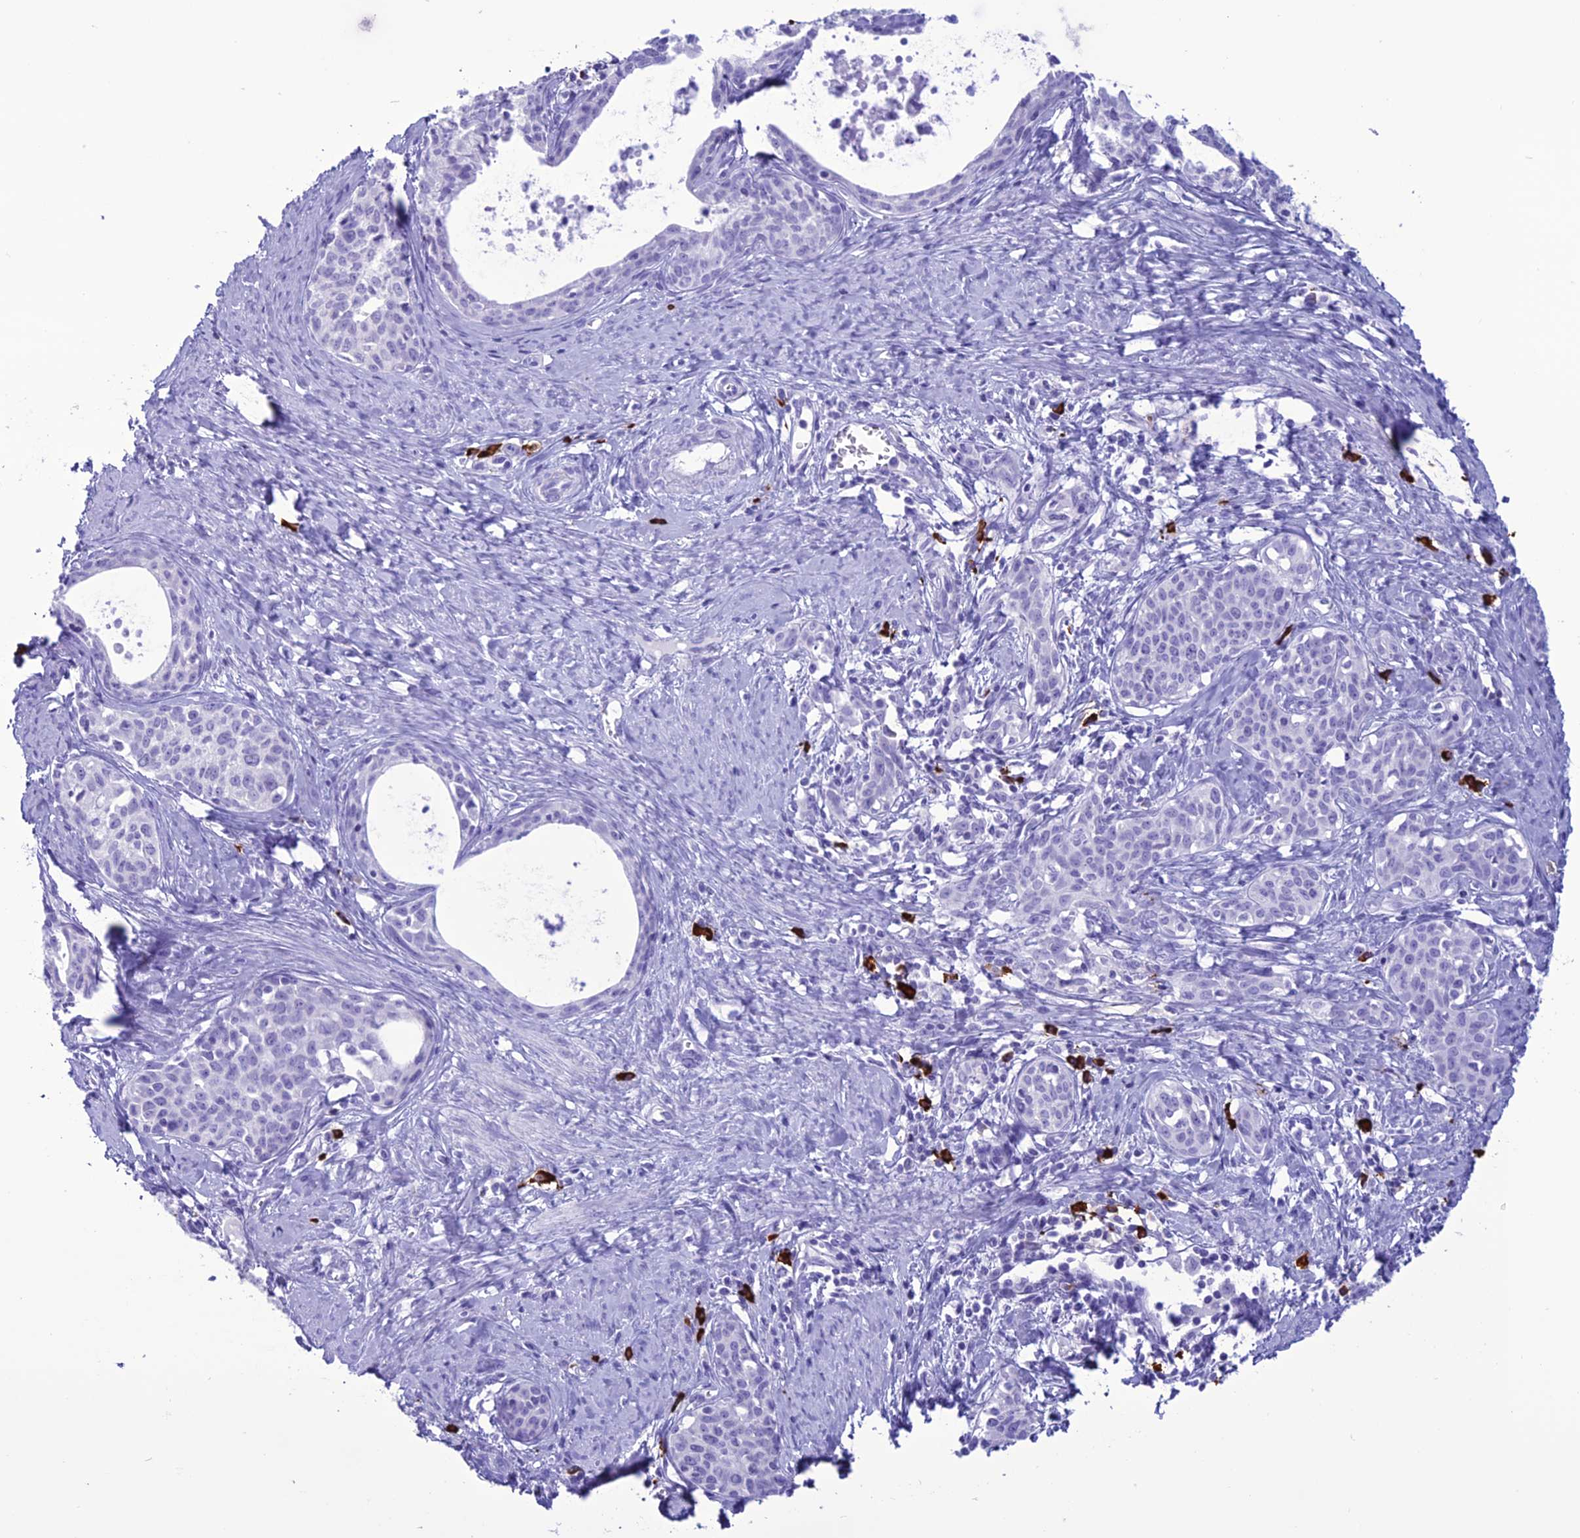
{"staining": {"intensity": "negative", "quantity": "none", "location": "none"}, "tissue": "cervical cancer", "cell_type": "Tumor cells", "image_type": "cancer", "snomed": [{"axis": "morphology", "description": "Squamous cell carcinoma, NOS"}, {"axis": "topography", "description": "Cervix"}], "caption": "A high-resolution photomicrograph shows immunohistochemistry staining of squamous cell carcinoma (cervical), which demonstrates no significant positivity in tumor cells.", "gene": "MZB1", "patient": {"sex": "female", "age": 52}}